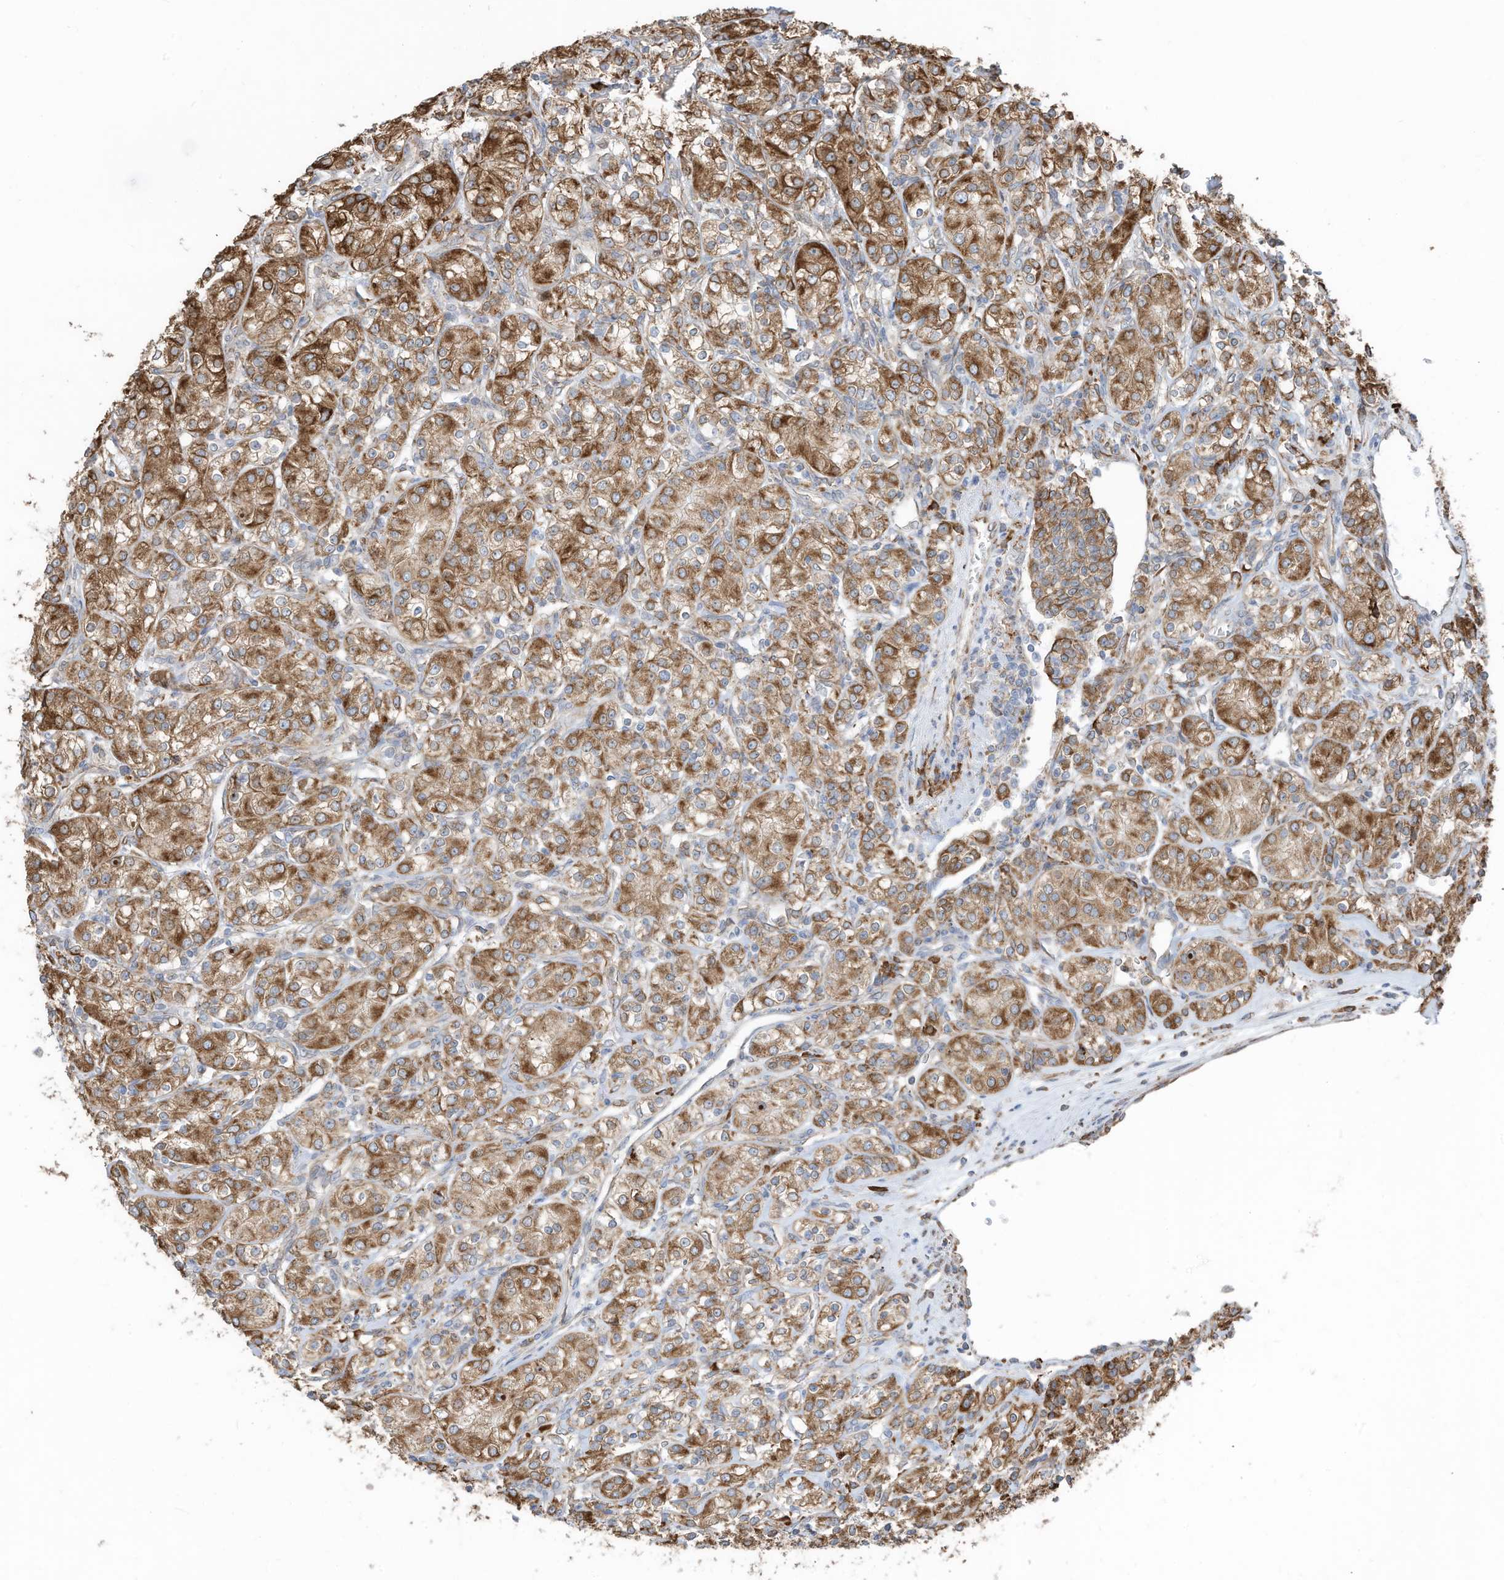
{"staining": {"intensity": "moderate", "quantity": ">75%", "location": "cytoplasmic/membranous"}, "tissue": "renal cancer", "cell_type": "Tumor cells", "image_type": "cancer", "snomed": [{"axis": "morphology", "description": "Adenocarcinoma, NOS"}, {"axis": "topography", "description": "Kidney"}], "caption": "An immunohistochemistry micrograph of neoplastic tissue is shown. Protein staining in brown shows moderate cytoplasmic/membranous positivity in renal cancer (adenocarcinoma) within tumor cells.", "gene": "ZNF354C", "patient": {"sex": "male", "age": 77}}